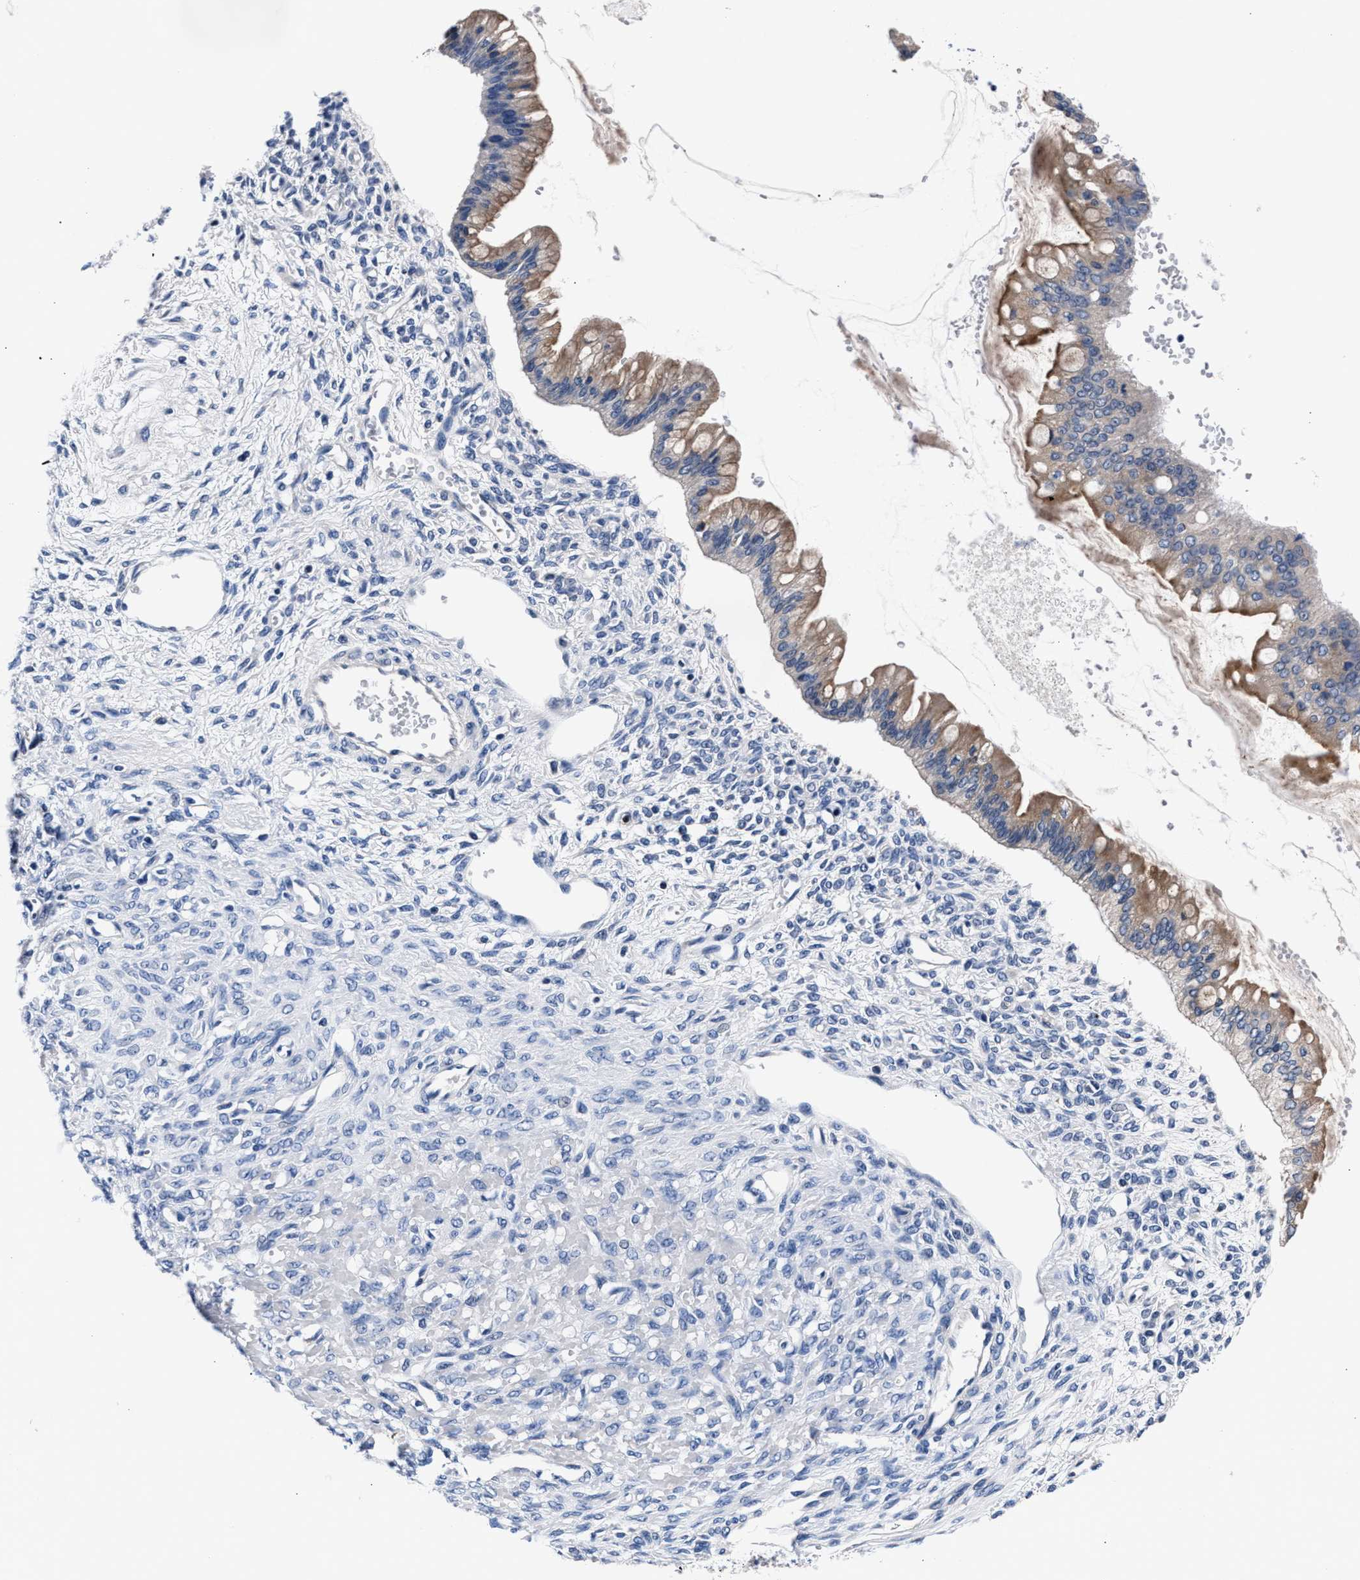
{"staining": {"intensity": "moderate", "quantity": ">75%", "location": "cytoplasmic/membranous"}, "tissue": "ovarian cancer", "cell_type": "Tumor cells", "image_type": "cancer", "snomed": [{"axis": "morphology", "description": "Cystadenocarcinoma, mucinous, NOS"}, {"axis": "topography", "description": "Ovary"}], "caption": "The photomicrograph reveals immunohistochemical staining of ovarian cancer (mucinous cystadenocarcinoma). There is moderate cytoplasmic/membranous positivity is seen in approximately >75% of tumor cells.", "gene": "PHF24", "patient": {"sex": "female", "age": 73}}